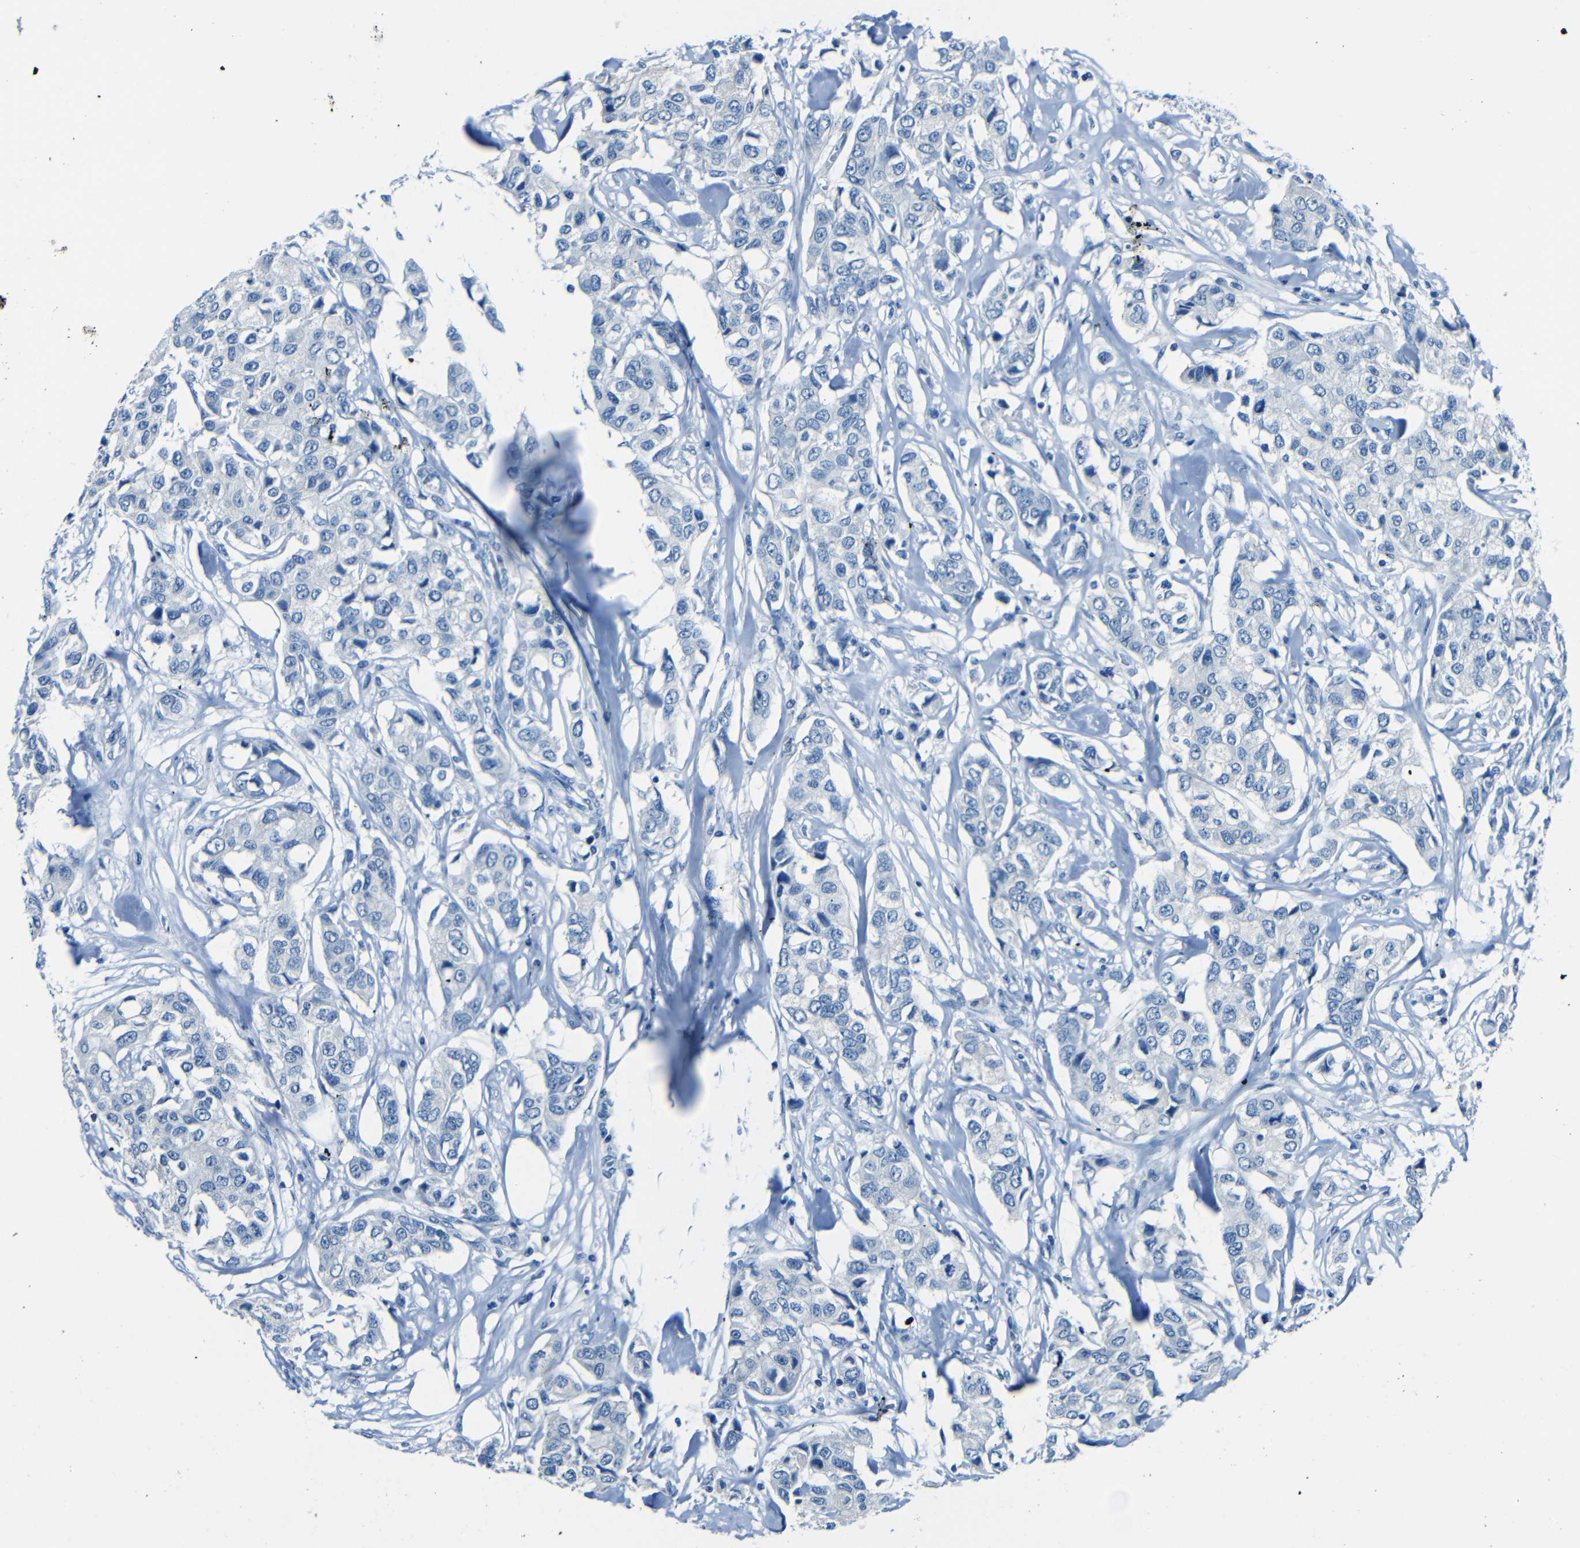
{"staining": {"intensity": "negative", "quantity": "none", "location": "none"}, "tissue": "breast cancer", "cell_type": "Tumor cells", "image_type": "cancer", "snomed": [{"axis": "morphology", "description": "Duct carcinoma"}, {"axis": "topography", "description": "Breast"}], "caption": "Immunohistochemistry micrograph of breast invasive ductal carcinoma stained for a protein (brown), which shows no expression in tumor cells.", "gene": "FBN2", "patient": {"sex": "female", "age": 80}}